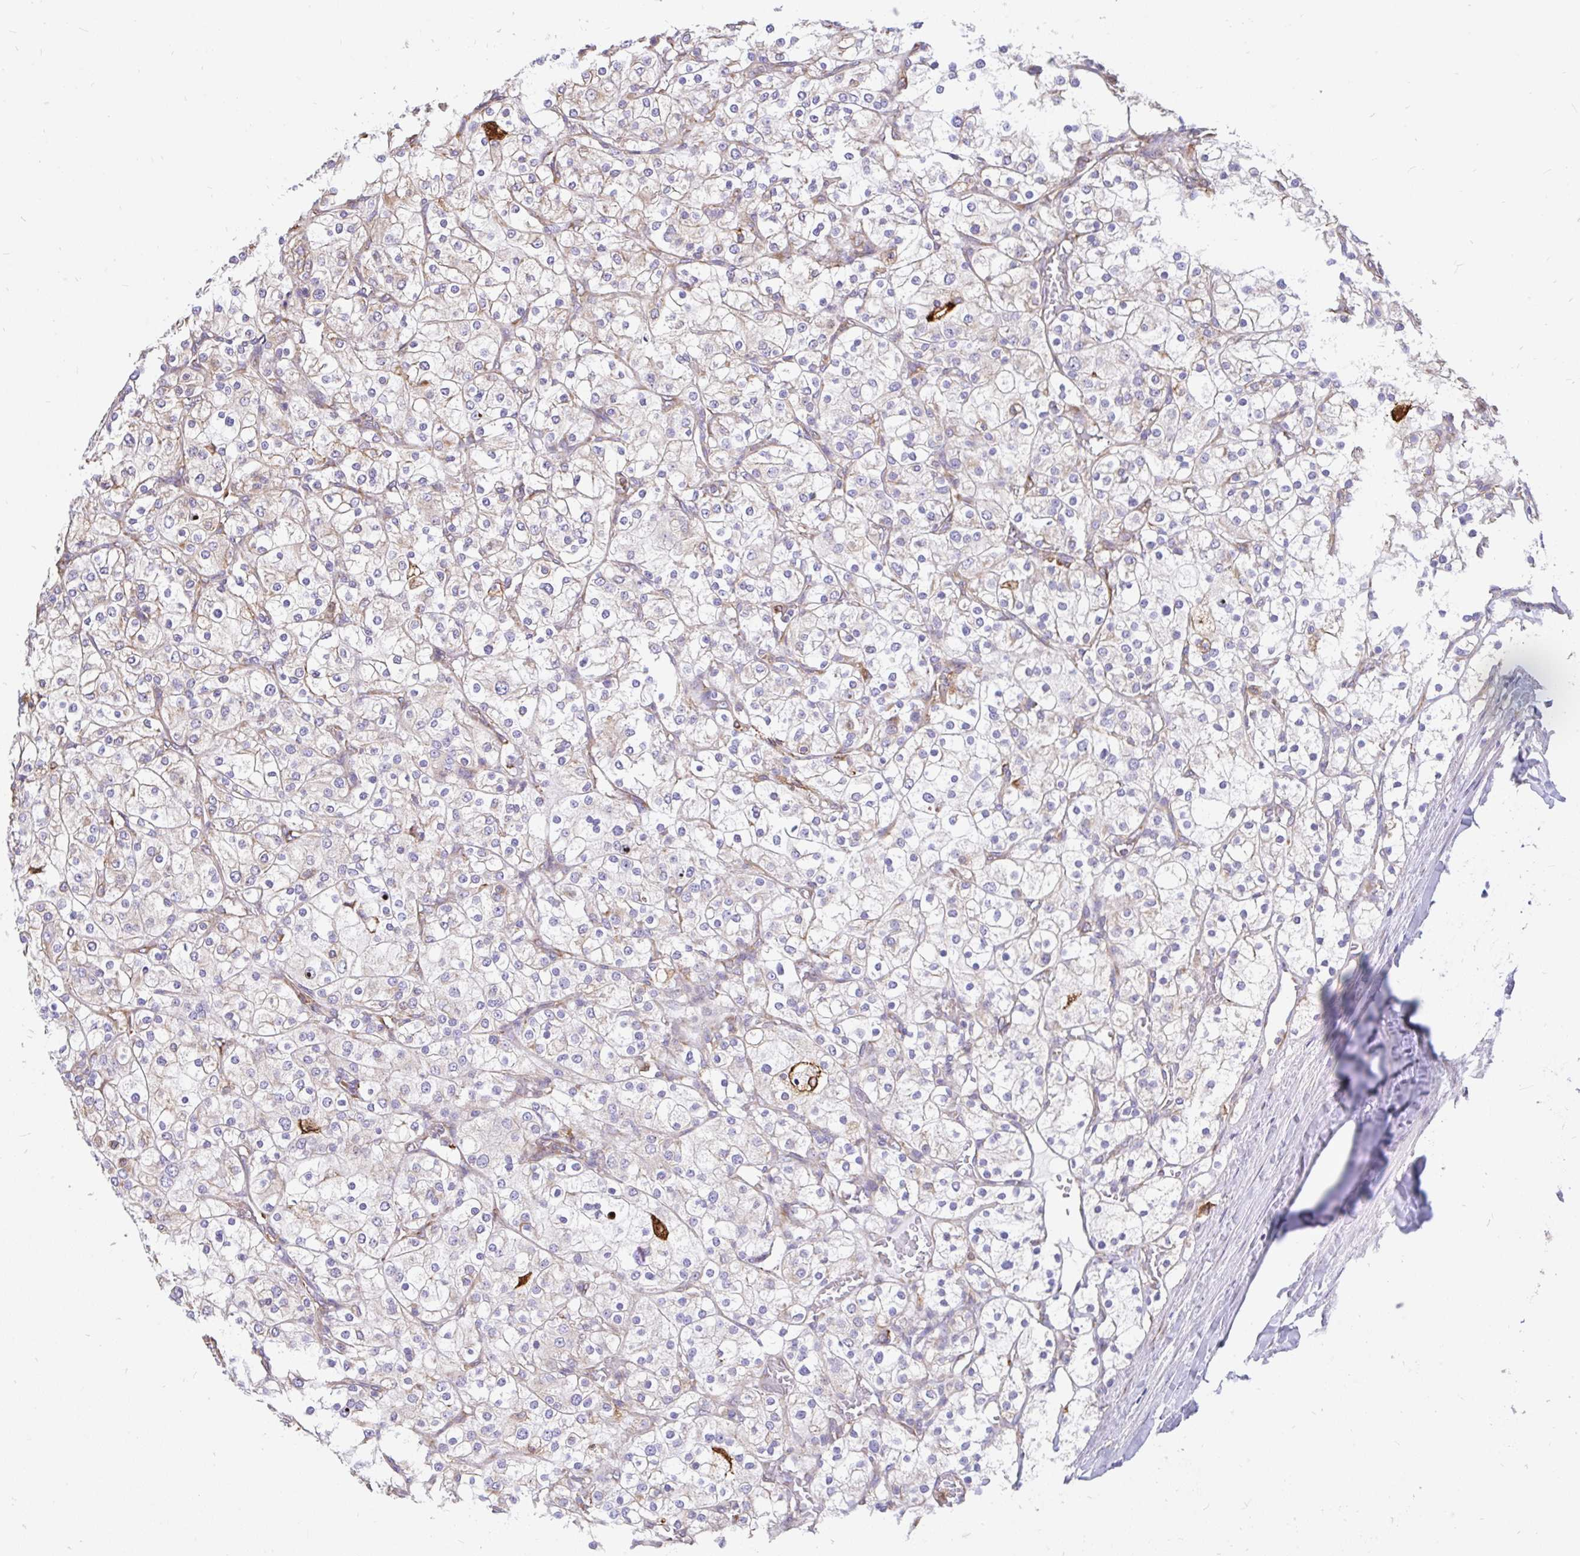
{"staining": {"intensity": "weak", "quantity": "<25%", "location": "cytoplasmic/membranous"}, "tissue": "renal cancer", "cell_type": "Tumor cells", "image_type": "cancer", "snomed": [{"axis": "morphology", "description": "Adenocarcinoma, NOS"}, {"axis": "topography", "description": "Kidney"}], "caption": "Immunohistochemistry (IHC) of renal adenocarcinoma exhibits no expression in tumor cells.", "gene": "EML5", "patient": {"sex": "male", "age": 80}}